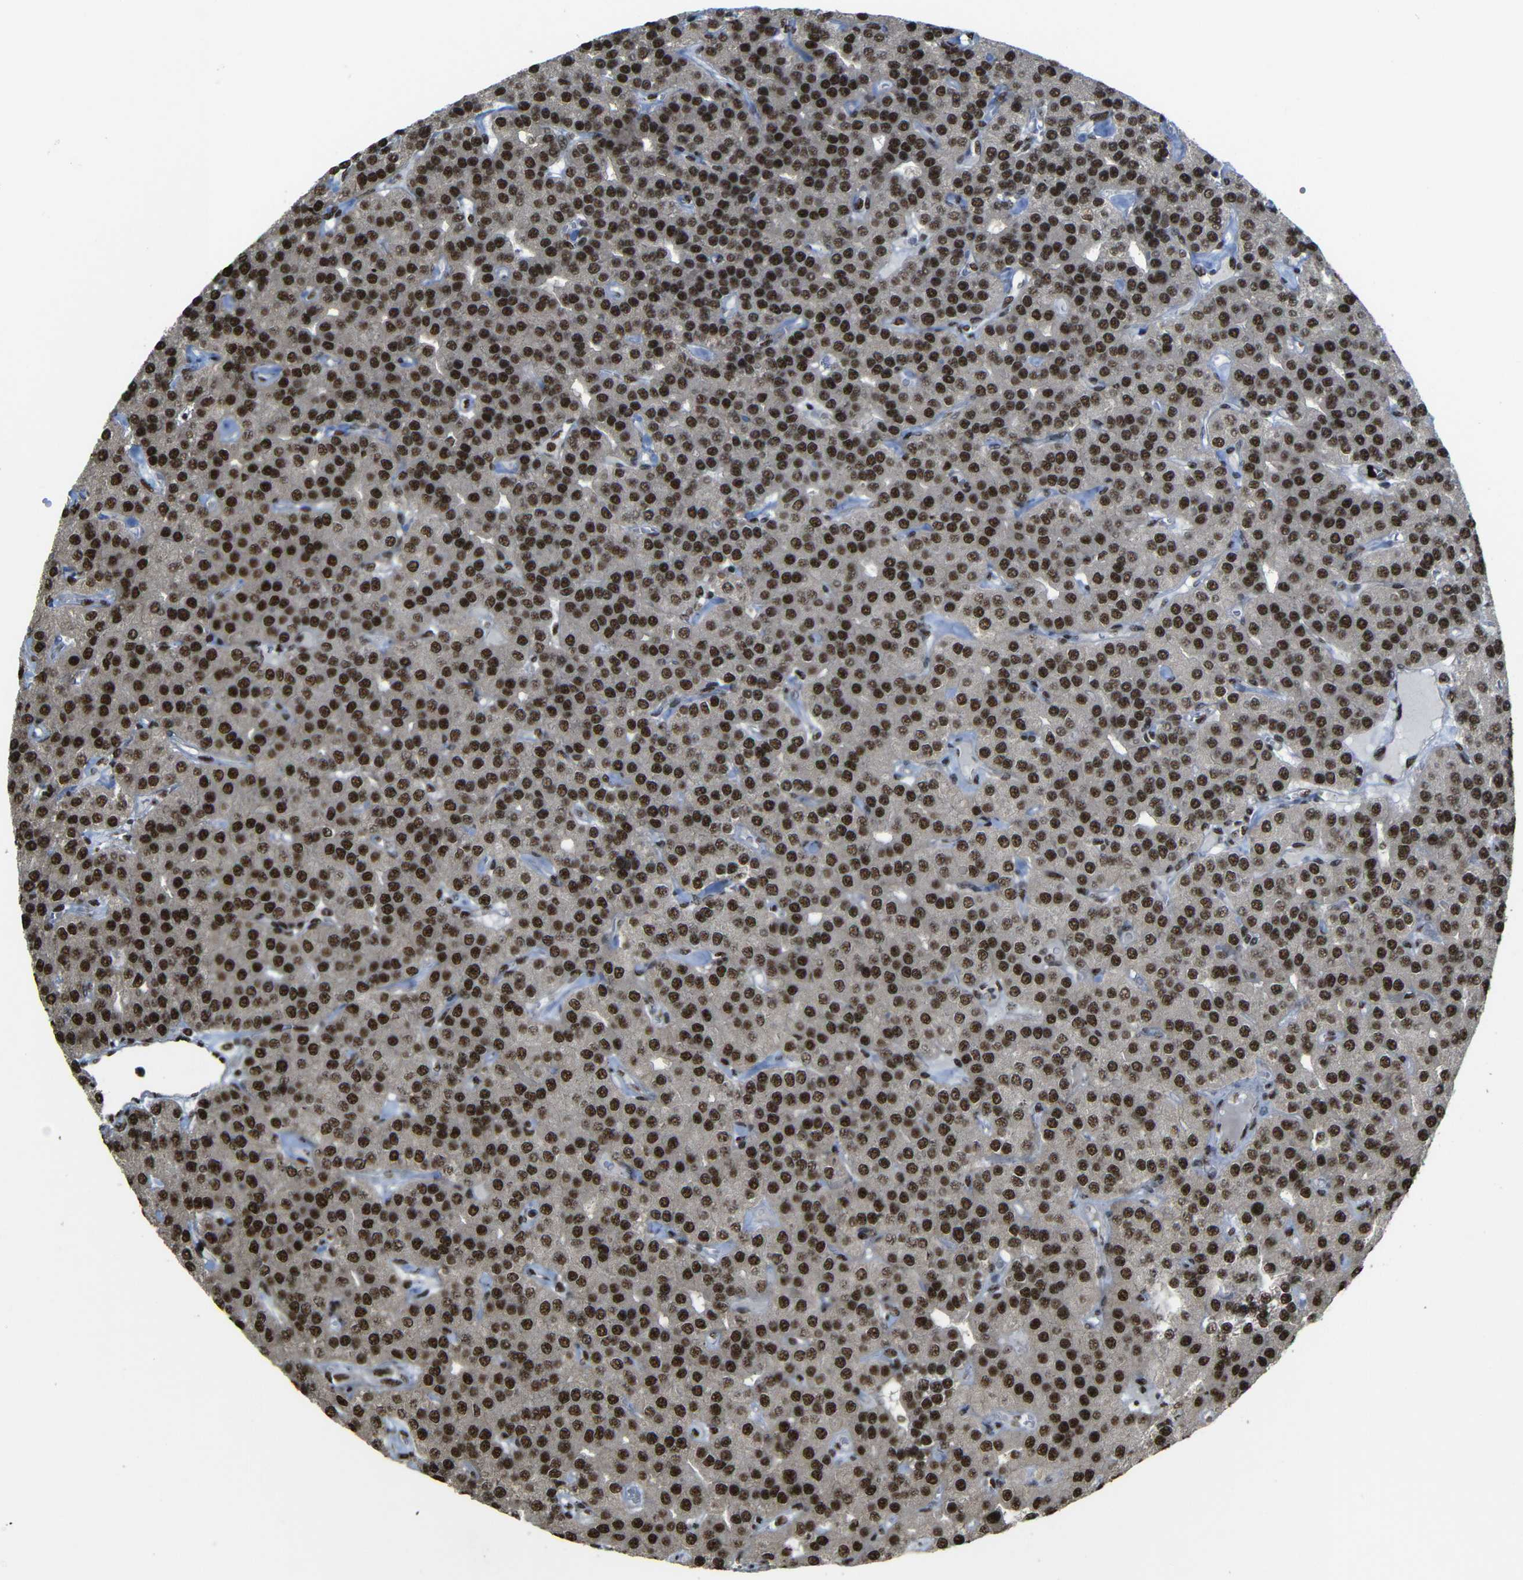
{"staining": {"intensity": "strong", "quantity": ">75%", "location": "nuclear"}, "tissue": "parathyroid gland", "cell_type": "Glandular cells", "image_type": "normal", "snomed": [{"axis": "morphology", "description": "Normal tissue, NOS"}, {"axis": "morphology", "description": "Adenoma, NOS"}, {"axis": "topography", "description": "Parathyroid gland"}], "caption": "Approximately >75% of glandular cells in unremarkable parathyroid gland reveal strong nuclear protein staining as visualized by brown immunohistochemical staining.", "gene": "TCF7L2", "patient": {"sex": "female", "age": 86}}